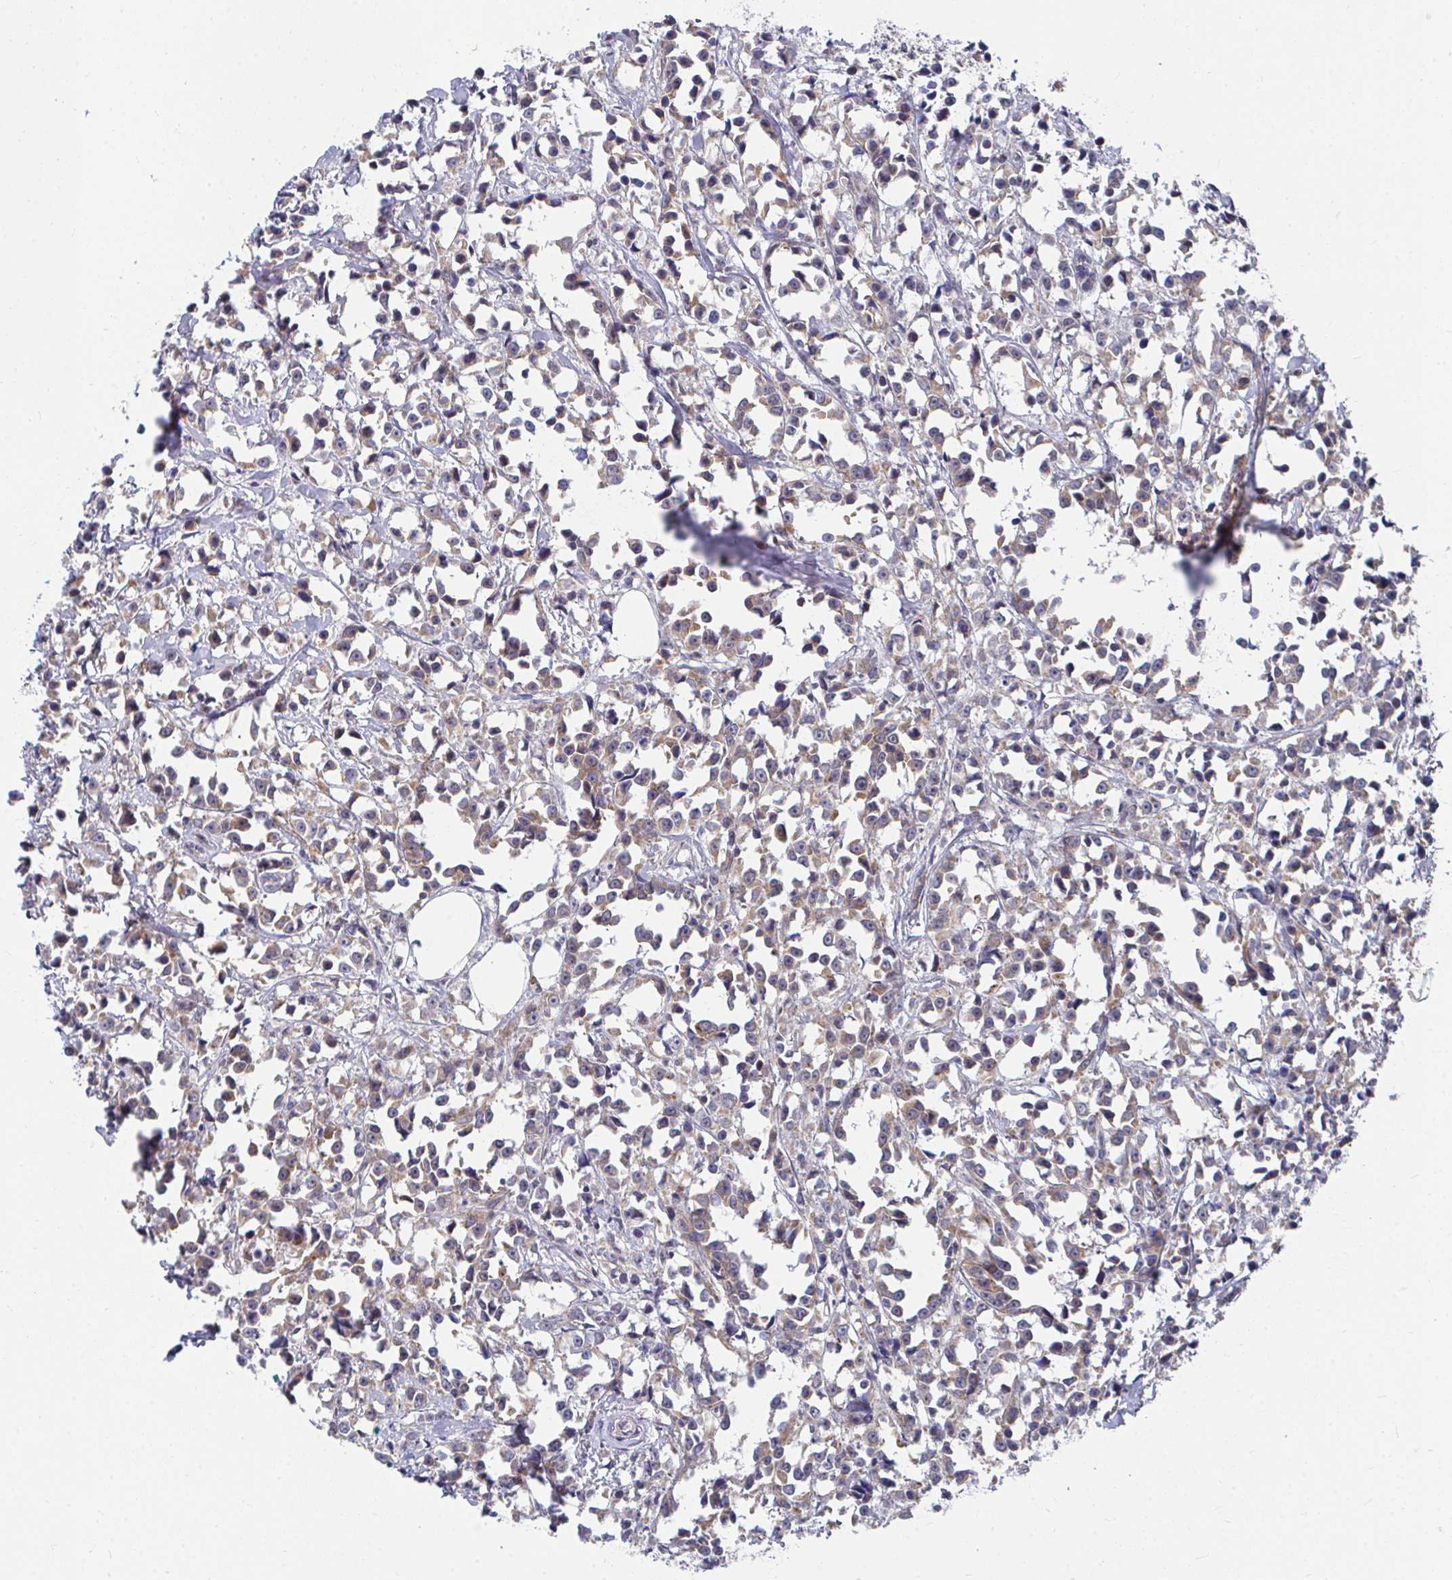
{"staining": {"intensity": "moderate", "quantity": ">75%", "location": "cytoplasmic/membranous"}, "tissue": "breast cancer", "cell_type": "Tumor cells", "image_type": "cancer", "snomed": [{"axis": "morphology", "description": "Duct carcinoma"}, {"axis": "topography", "description": "Breast"}], "caption": "Immunohistochemical staining of human breast cancer (infiltrating ductal carcinoma) demonstrates medium levels of moderate cytoplasmic/membranous staining in approximately >75% of tumor cells.", "gene": "PEX3", "patient": {"sex": "female", "age": 80}}